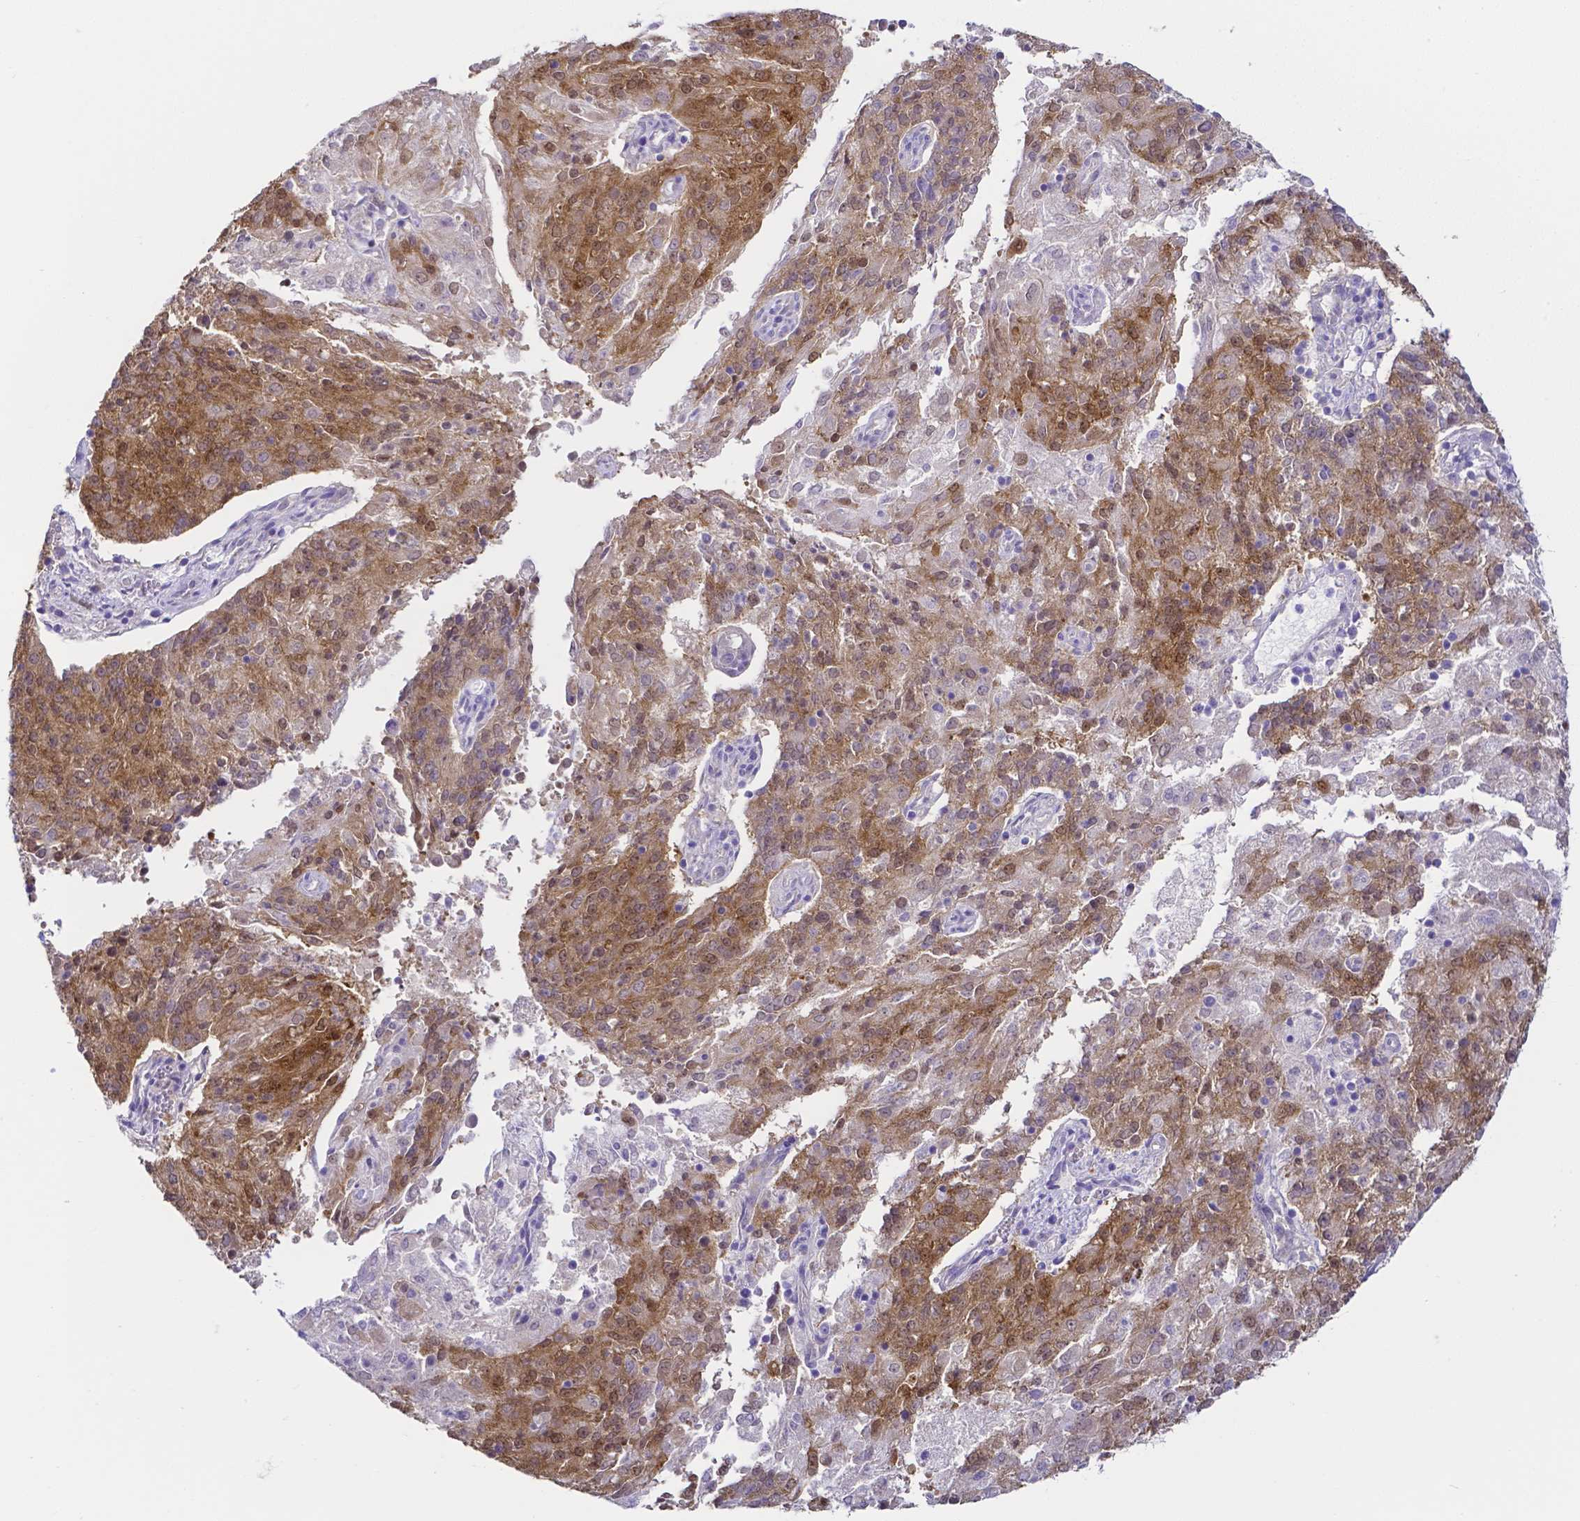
{"staining": {"intensity": "moderate", "quantity": ">75%", "location": "cytoplasmic/membranous,nuclear"}, "tissue": "endometrial cancer", "cell_type": "Tumor cells", "image_type": "cancer", "snomed": [{"axis": "morphology", "description": "Adenocarcinoma, NOS"}, {"axis": "topography", "description": "Endometrium"}], "caption": "Tumor cells demonstrate moderate cytoplasmic/membranous and nuclear expression in approximately >75% of cells in adenocarcinoma (endometrial).", "gene": "PKP3", "patient": {"sex": "female", "age": 82}}